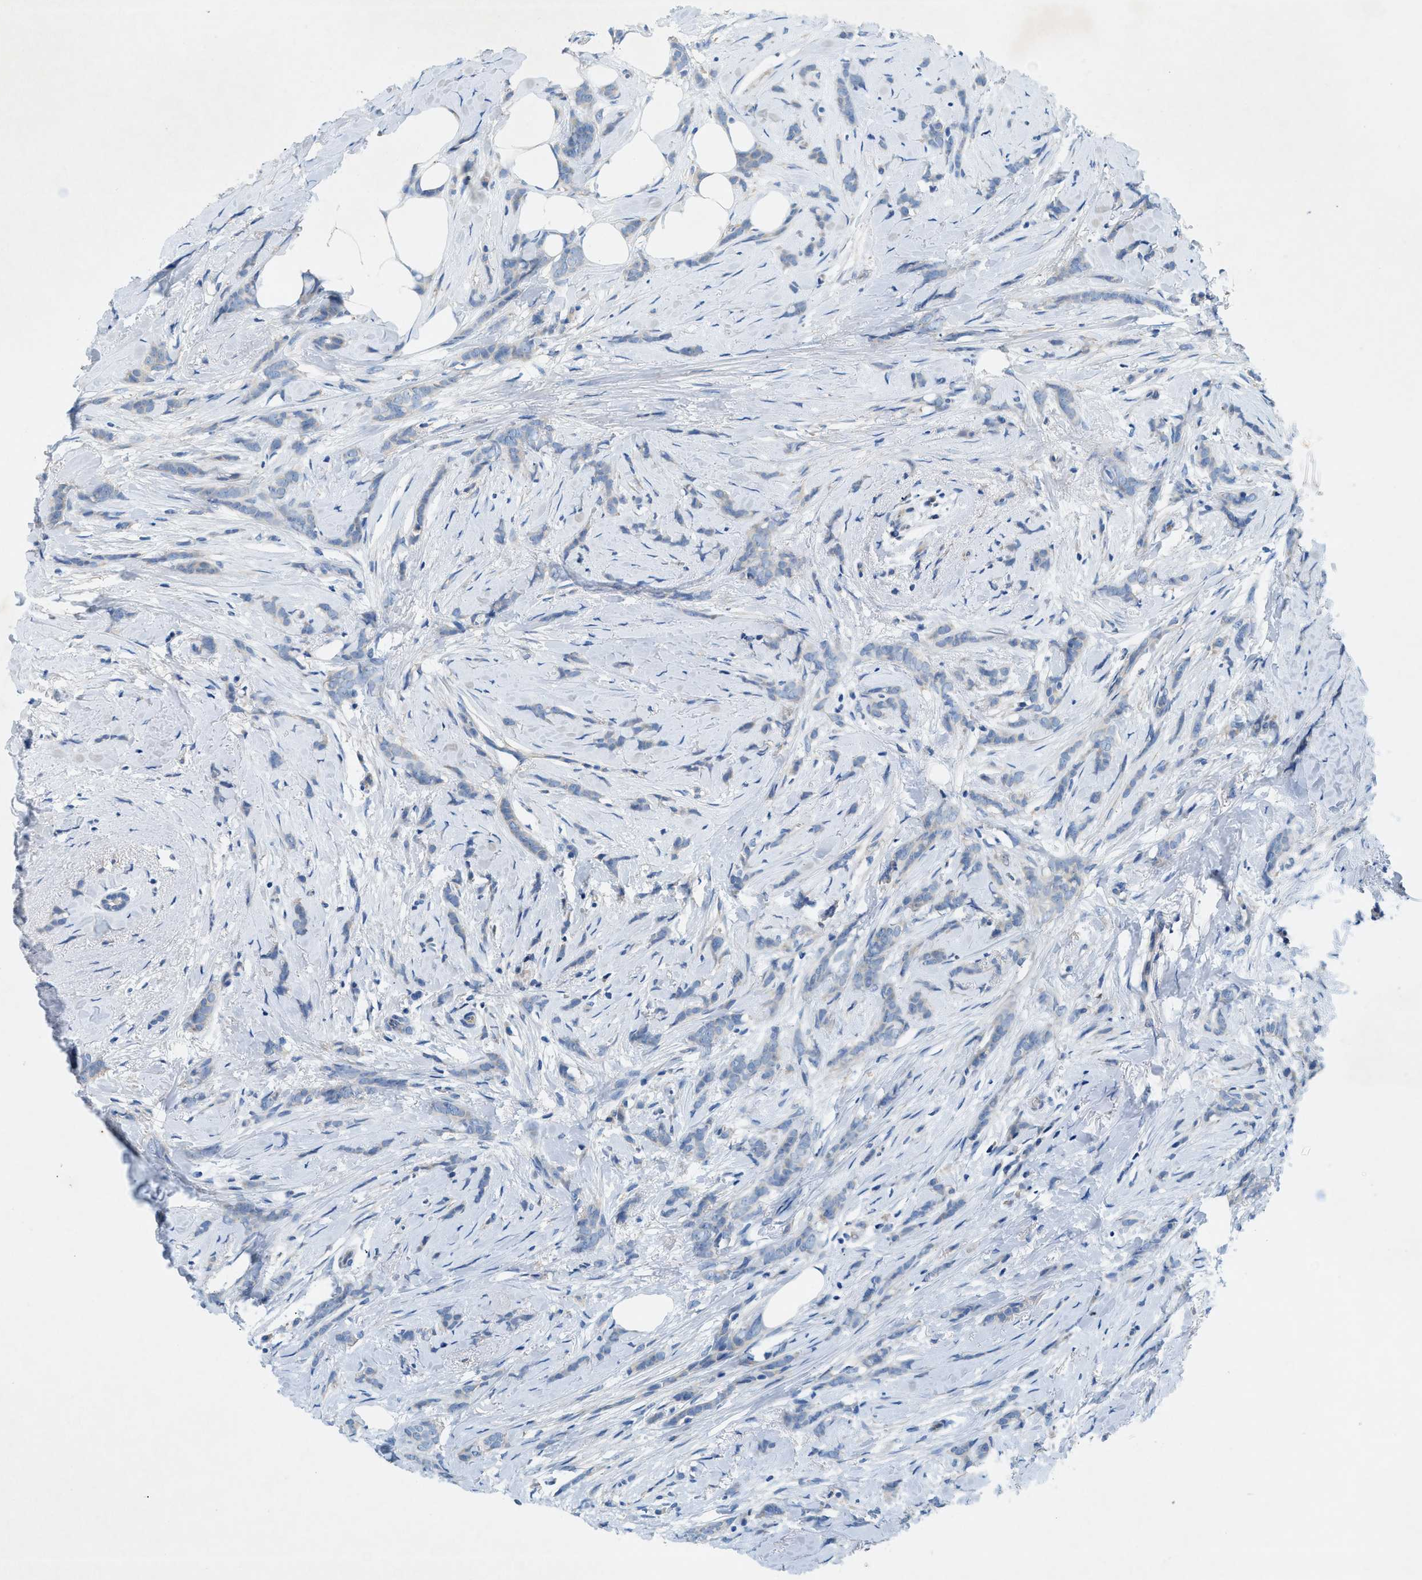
{"staining": {"intensity": "negative", "quantity": "none", "location": "none"}, "tissue": "breast cancer", "cell_type": "Tumor cells", "image_type": "cancer", "snomed": [{"axis": "morphology", "description": "Lobular carcinoma, in situ"}, {"axis": "morphology", "description": "Lobular carcinoma"}, {"axis": "topography", "description": "Breast"}], "caption": "The immunohistochemistry (IHC) image has no significant expression in tumor cells of lobular carcinoma (breast) tissue.", "gene": "ZDHHC13", "patient": {"sex": "female", "age": 41}}